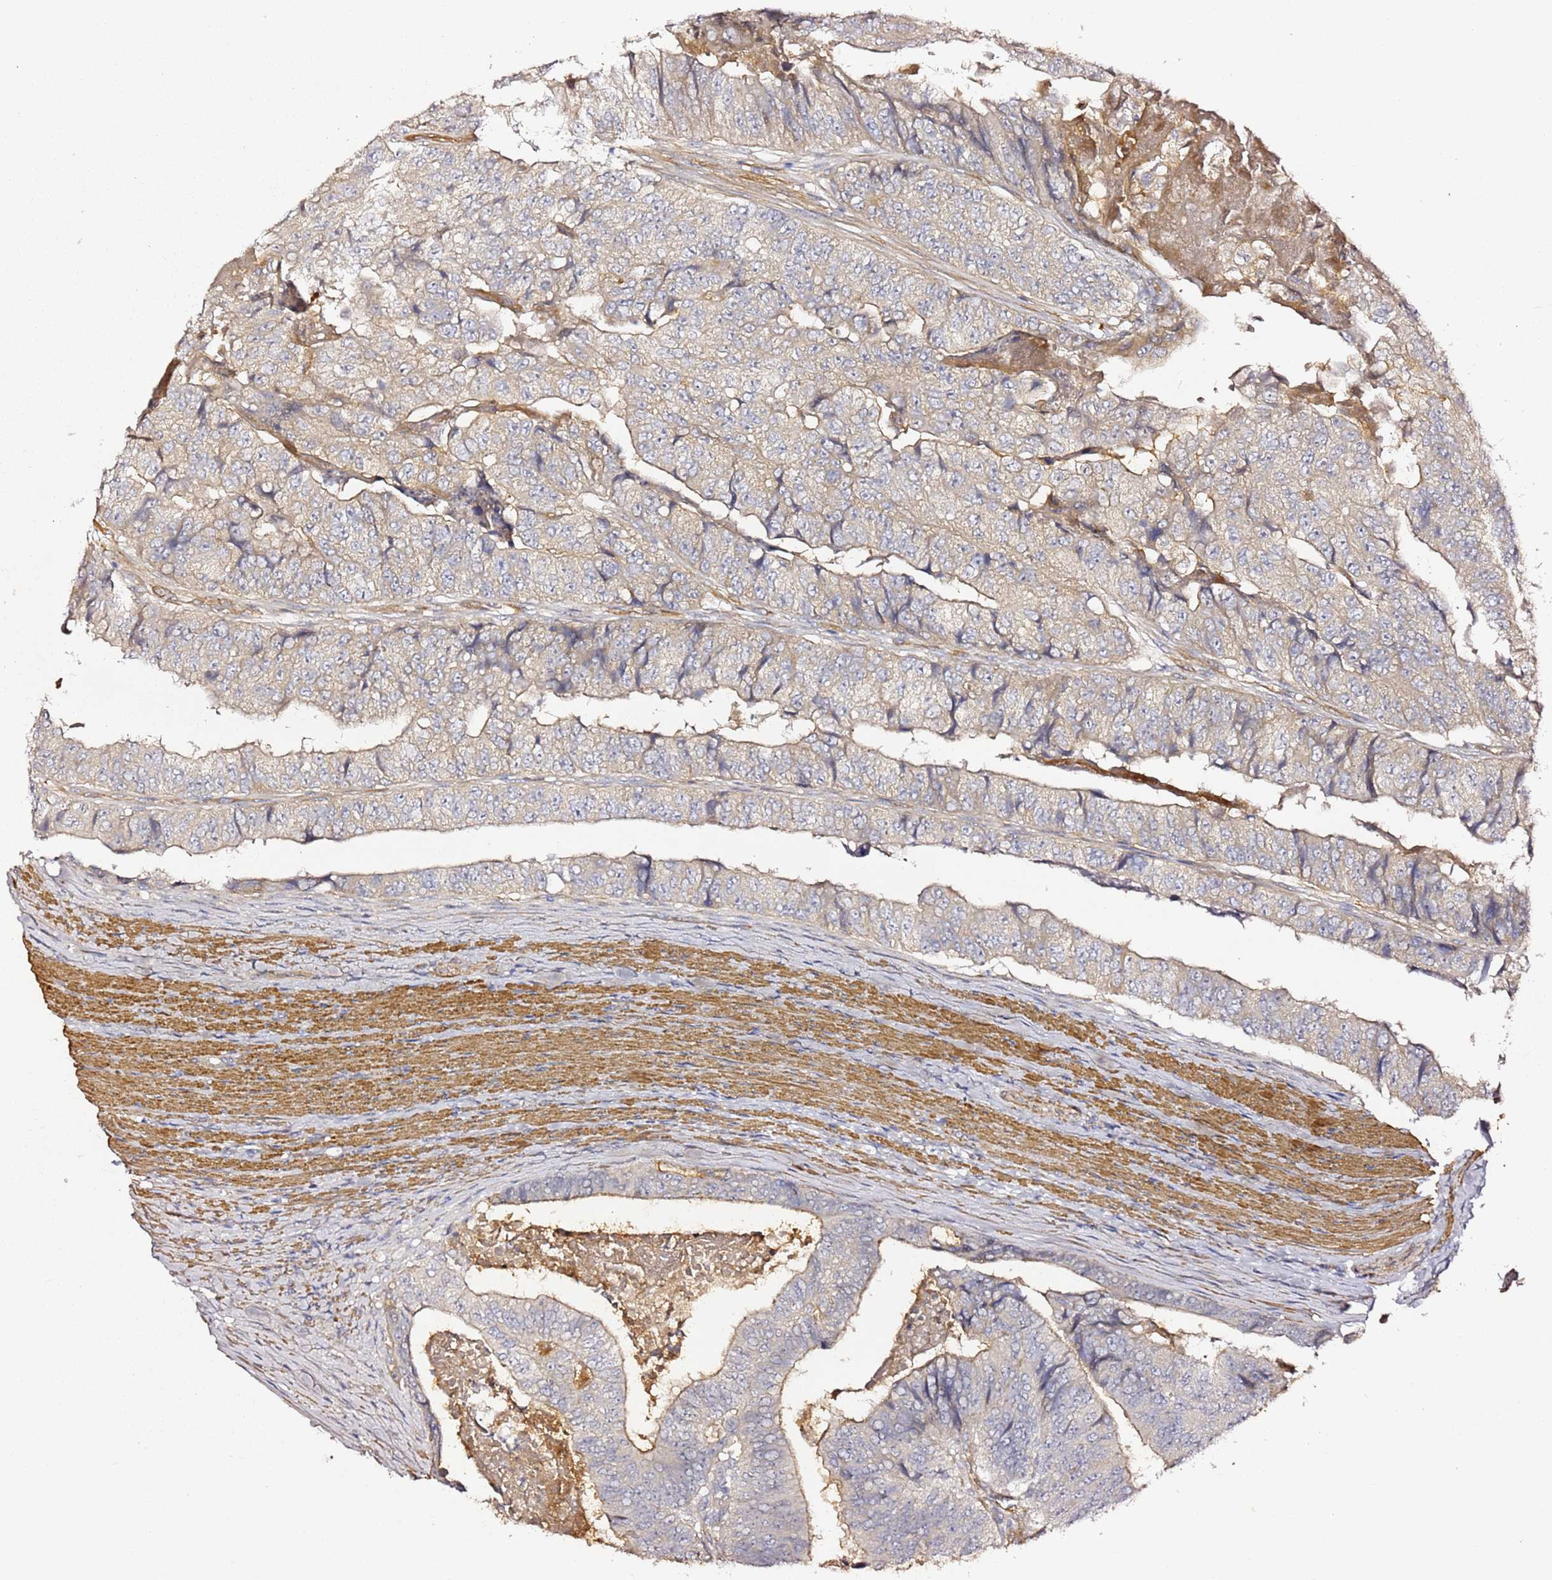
{"staining": {"intensity": "weak", "quantity": "25%-75%", "location": "cytoplasmic/membranous"}, "tissue": "colorectal cancer", "cell_type": "Tumor cells", "image_type": "cancer", "snomed": [{"axis": "morphology", "description": "Adenocarcinoma, NOS"}, {"axis": "topography", "description": "Colon"}], "caption": "Immunohistochemical staining of adenocarcinoma (colorectal) exhibits low levels of weak cytoplasmic/membranous expression in about 25%-75% of tumor cells.", "gene": "EPS8L1", "patient": {"sex": "female", "age": 67}}